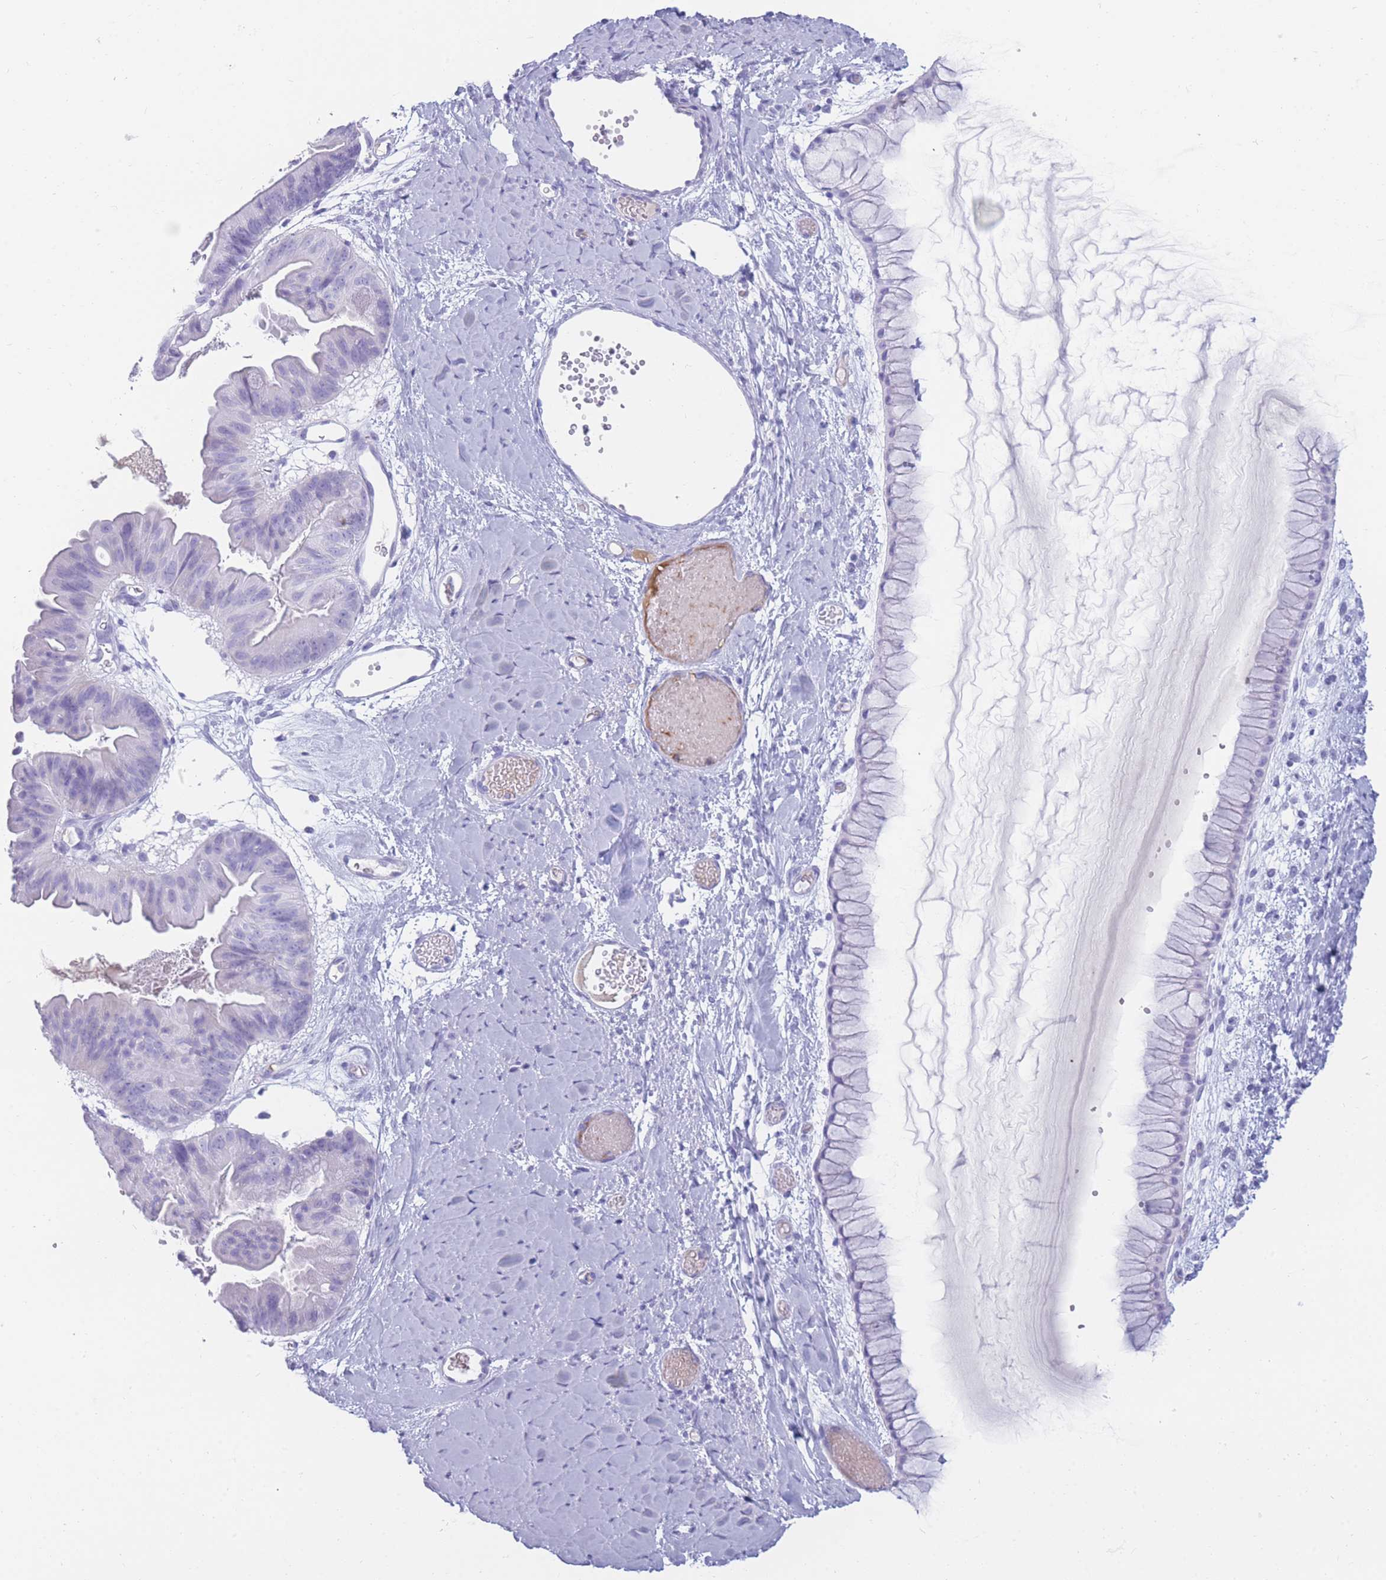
{"staining": {"intensity": "negative", "quantity": "none", "location": "none"}, "tissue": "ovarian cancer", "cell_type": "Tumor cells", "image_type": "cancer", "snomed": [{"axis": "morphology", "description": "Cystadenocarcinoma, mucinous, NOS"}, {"axis": "topography", "description": "Ovary"}], "caption": "The IHC photomicrograph has no significant staining in tumor cells of ovarian cancer (mucinous cystadenocarcinoma) tissue.", "gene": "TNFSF11", "patient": {"sex": "female", "age": 61}}